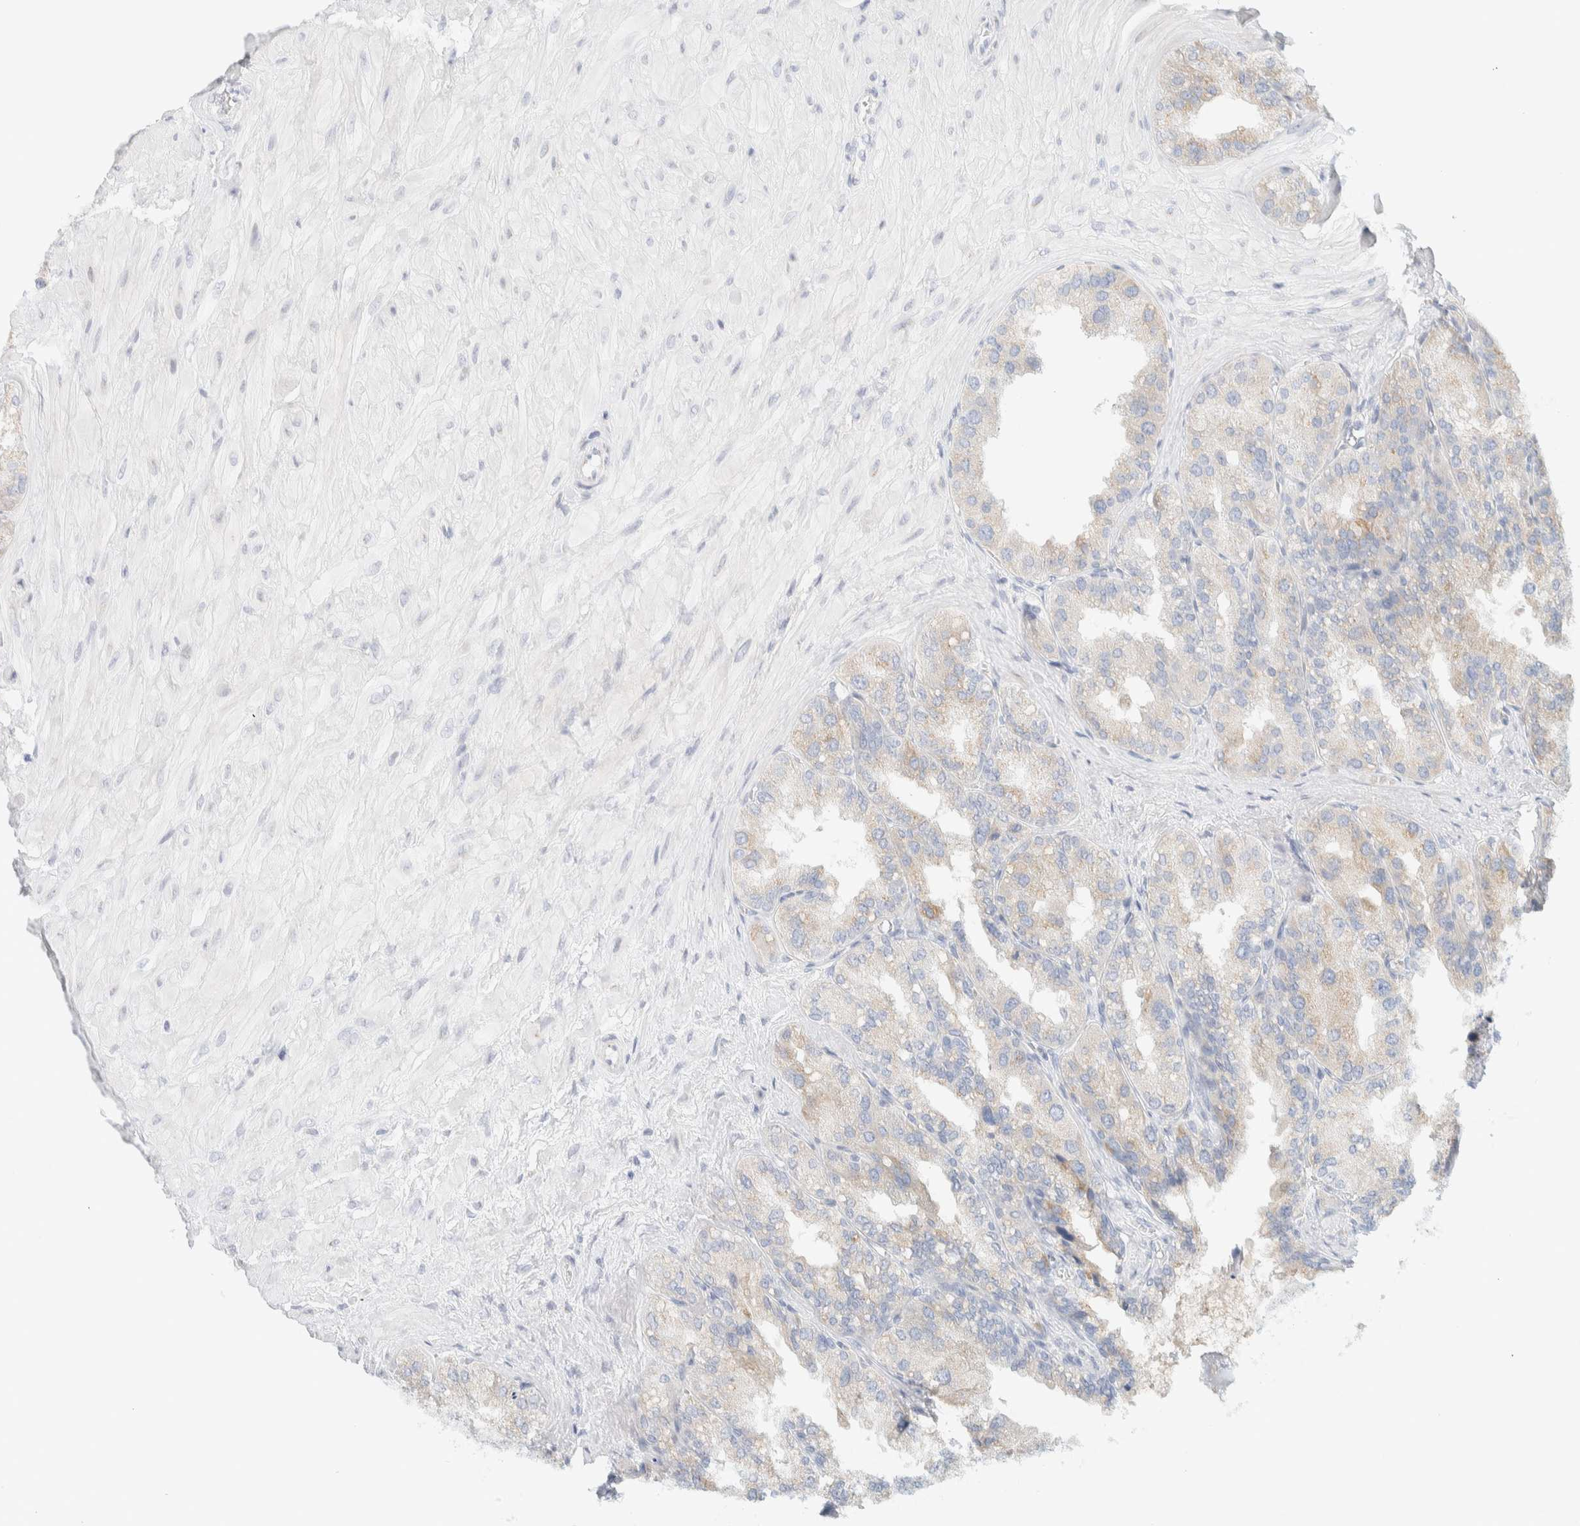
{"staining": {"intensity": "weak", "quantity": "<25%", "location": "cytoplasmic/membranous"}, "tissue": "seminal vesicle", "cell_type": "Glandular cells", "image_type": "normal", "snomed": [{"axis": "morphology", "description": "Normal tissue, NOS"}, {"axis": "topography", "description": "Prostate"}, {"axis": "topography", "description": "Seminal veicle"}], "caption": "This is an immunohistochemistry (IHC) micrograph of benign seminal vesicle. There is no expression in glandular cells.", "gene": "SPNS3", "patient": {"sex": "male", "age": 51}}